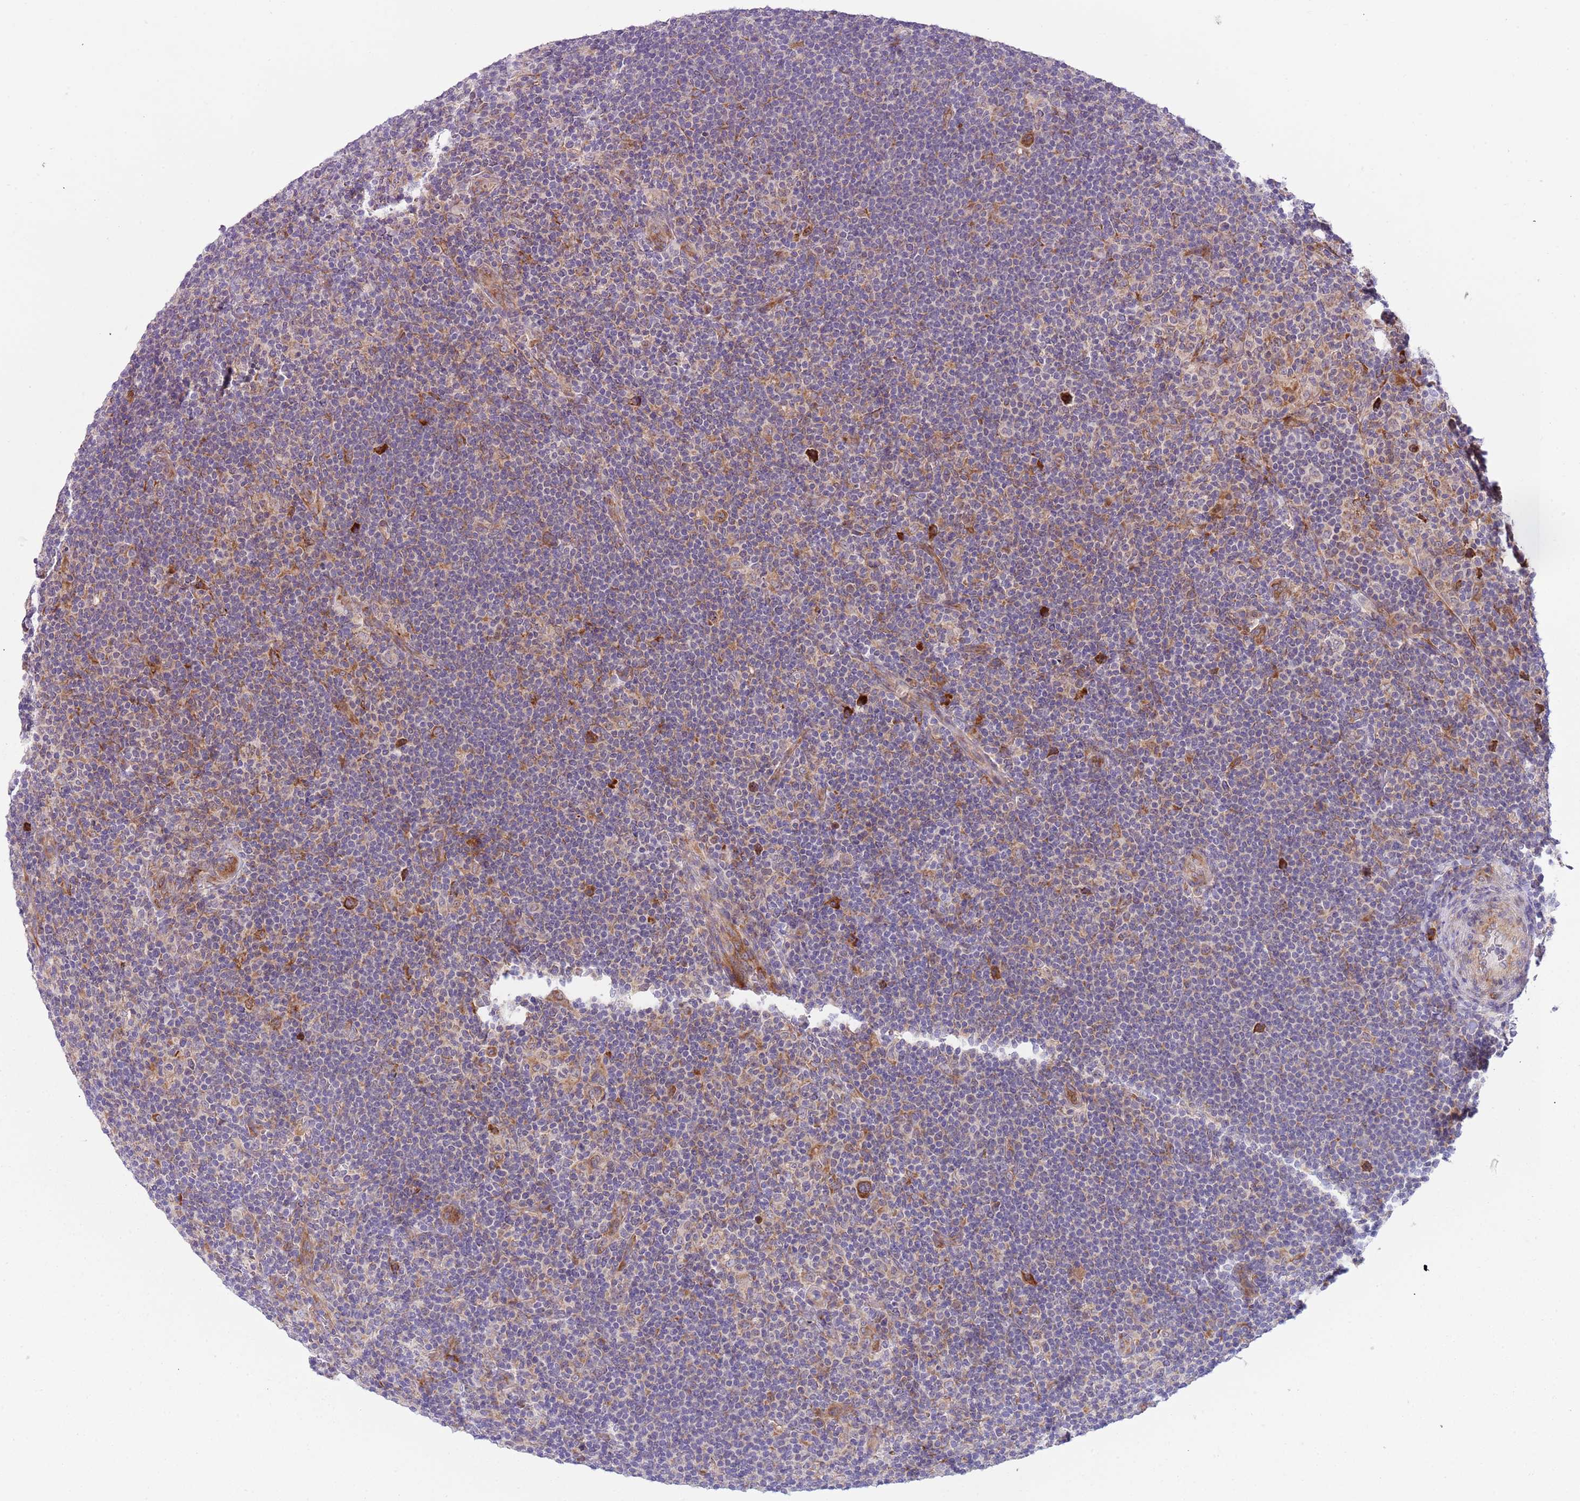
{"staining": {"intensity": "strong", "quantity": ">75%", "location": "cytoplasmic/membranous"}, "tissue": "lymphoma", "cell_type": "Tumor cells", "image_type": "cancer", "snomed": [{"axis": "morphology", "description": "Hodgkin's disease, NOS"}, {"axis": "topography", "description": "Lymph node"}], "caption": "A brown stain shows strong cytoplasmic/membranous positivity of a protein in Hodgkin's disease tumor cells.", "gene": "VWCE", "patient": {"sex": "female", "age": 57}}